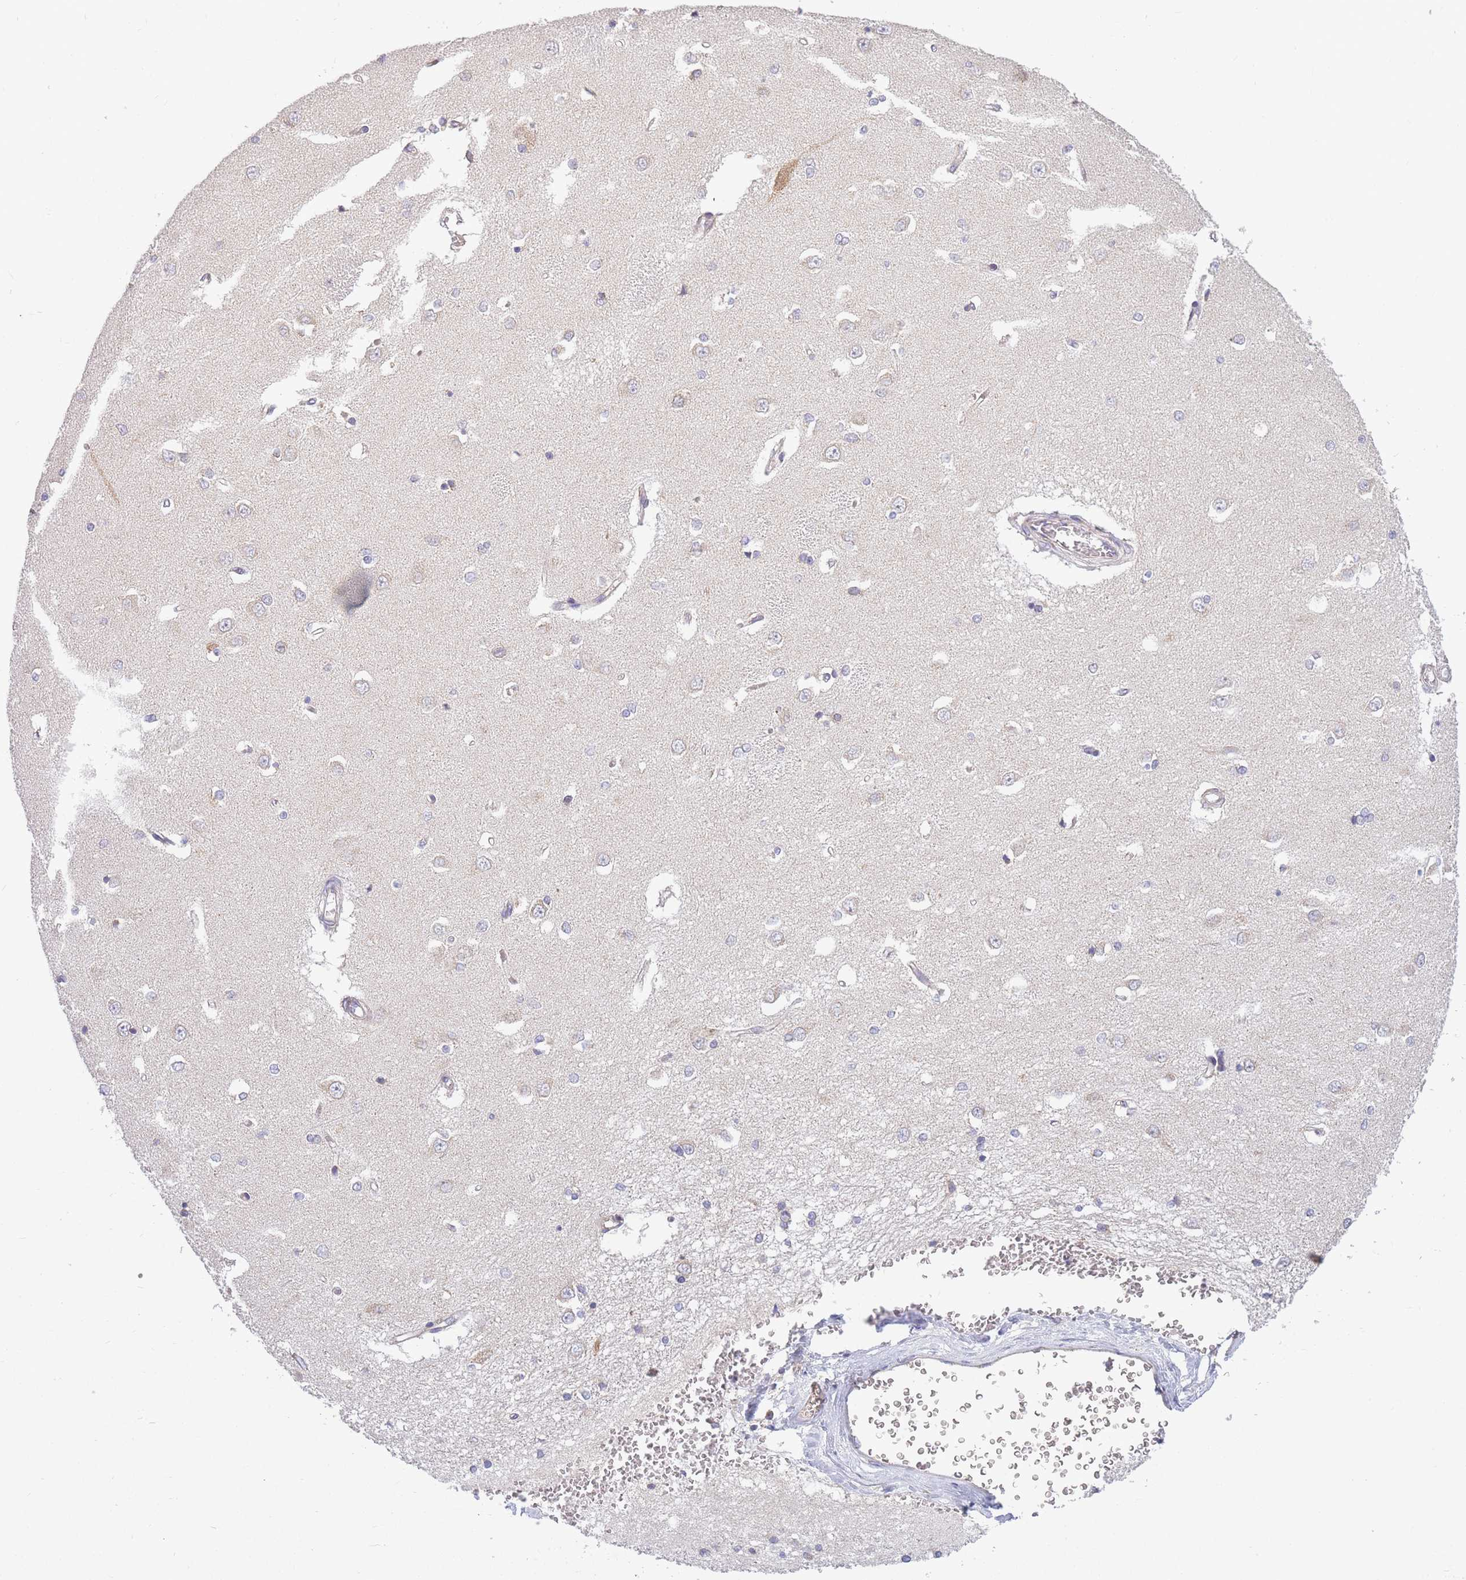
{"staining": {"intensity": "moderate", "quantity": "<25%", "location": "cytoplasmic/membranous"}, "tissue": "caudate", "cell_type": "Glial cells", "image_type": "normal", "snomed": [{"axis": "morphology", "description": "Normal tissue, NOS"}, {"axis": "topography", "description": "Lateral ventricle wall"}], "caption": "Caudate stained for a protein displays moderate cytoplasmic/membranous positivity in glial cells.", "gene": "MRPS11", "patient": {"sex": "male", "age": 37}}